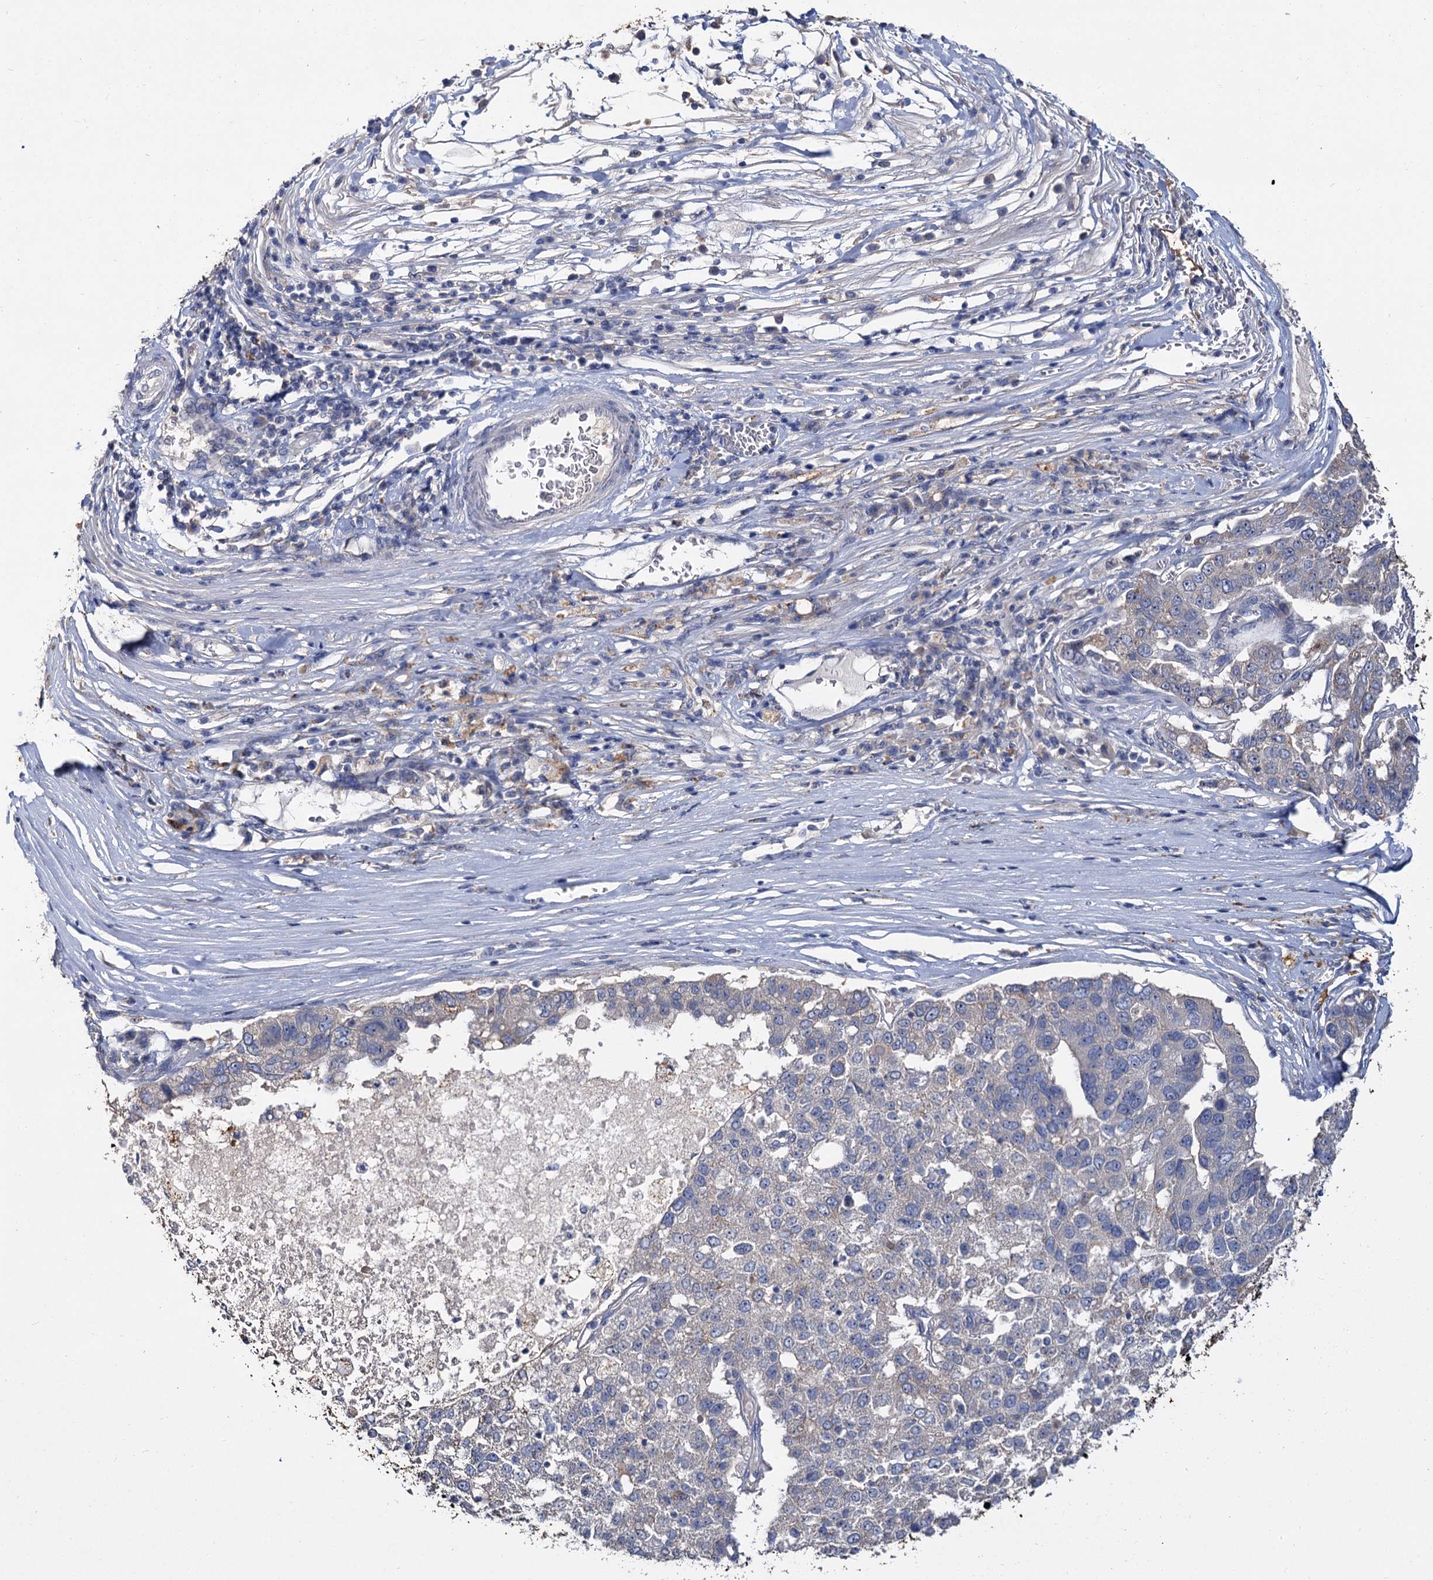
{"staining": {"intensity": "weak", "quantity": "<25%", "location": "cytoplasmic/membranous"}, "tissue": "pancreatic cancer", "cell_type": "Tumor cells", "image_type": "cancer", "snomed": [{"axis": "morphology", "description": "Adenocarcinoma, NOS"}, {"axis": "topography", "description": "Pancreas"}], "caption": "This image is of adenocarcinoma (pancreatic) stained with immunohistochemistry to label a protein in brown with the nuclei are counter-stained blue. There is no expression in tumor cells.", "gene": "ATP9A", "patient": {"sex": "female", "age": 61}}